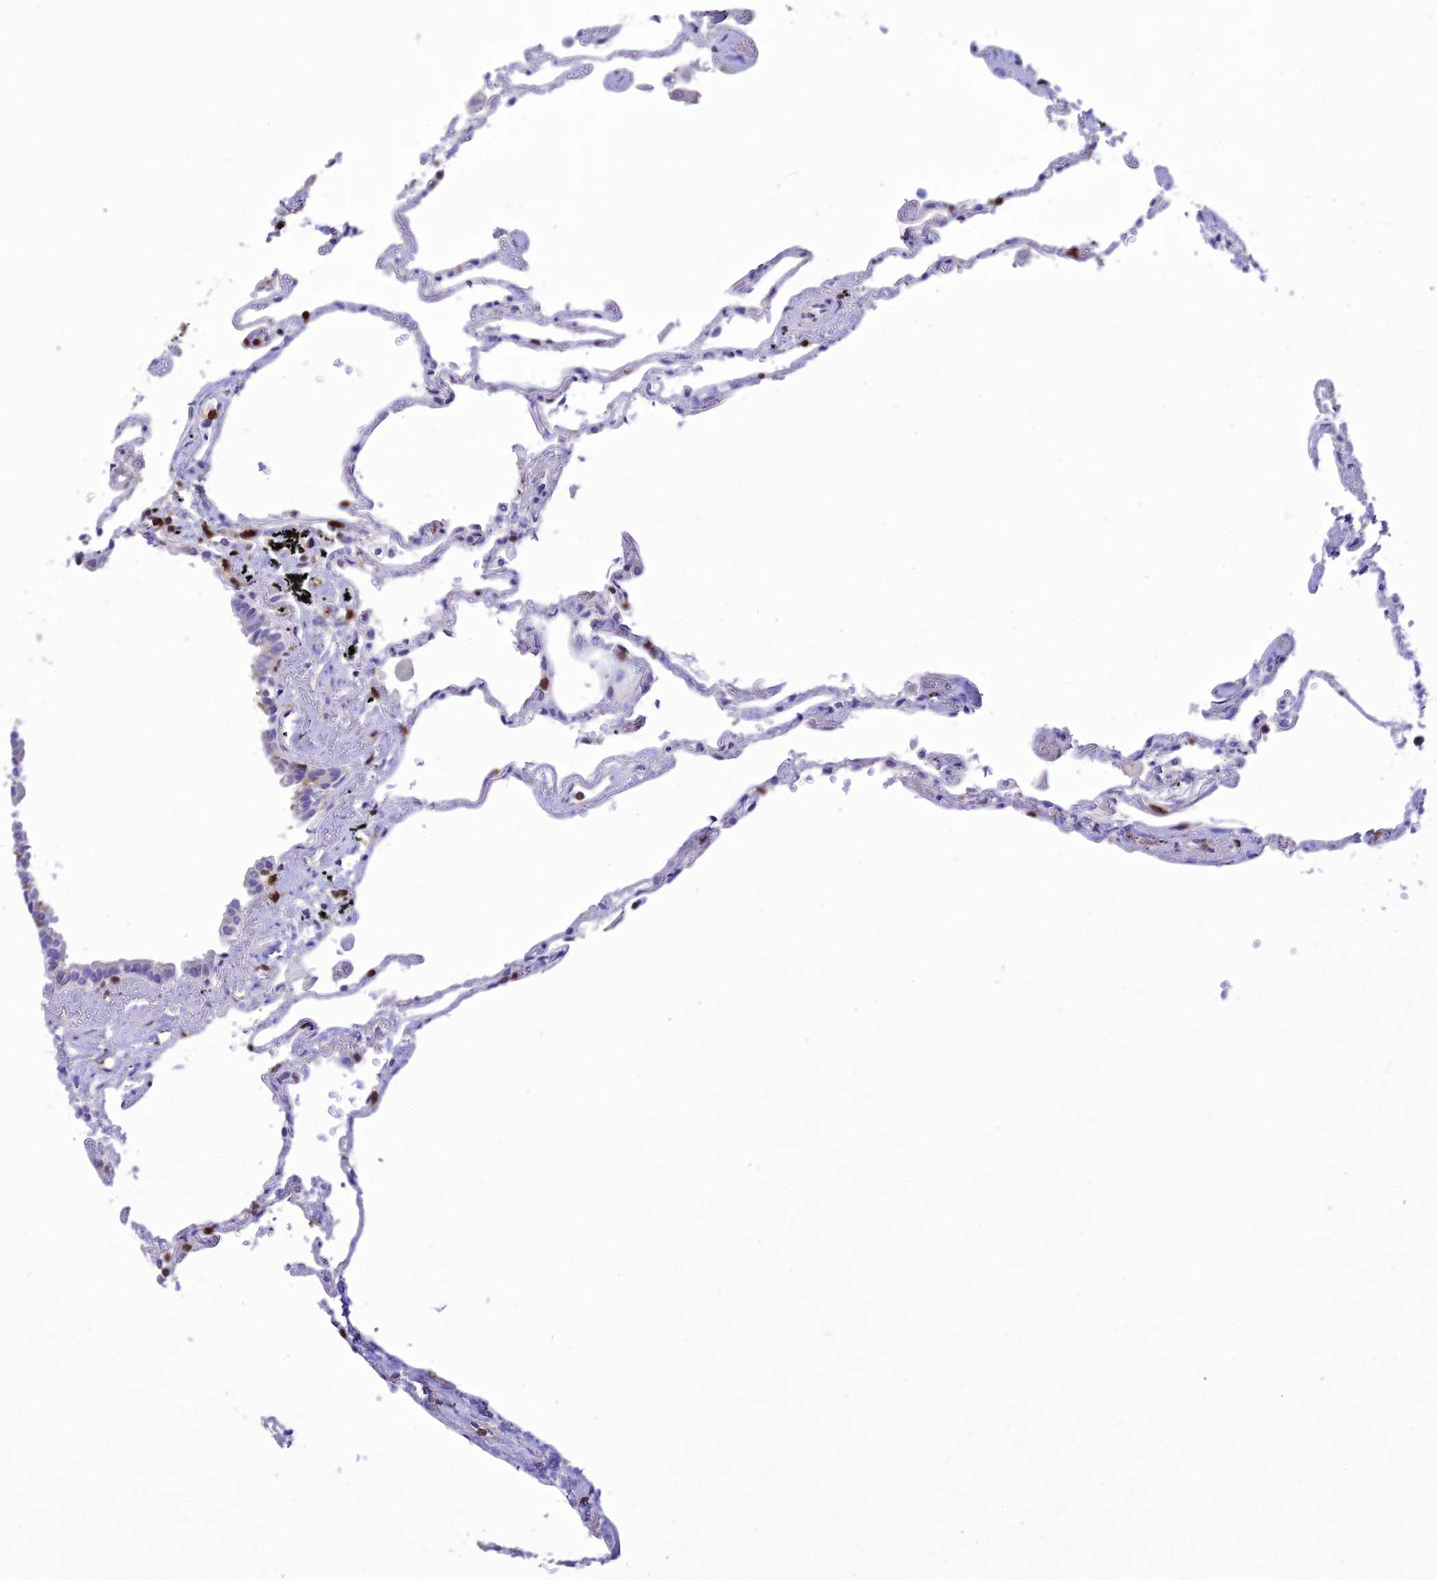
{"staining": {"intensity": "negative", "quantity": "none", "location": "none"}, "tissue": "lung", "cell_type": "Alveolar cells", "image_type": "normal", "snomed": [{"axis": "morphology", "description": "Normal tissue, NOS"}, {"axis": "topography", "description": "Lung"}], "caption": "DAB immunohistochemical staining of normal human lung shows no significant expression in alveolar cells.", "gene": "PTPRCAP", "patient": {"sex": "female", "age": 67}}